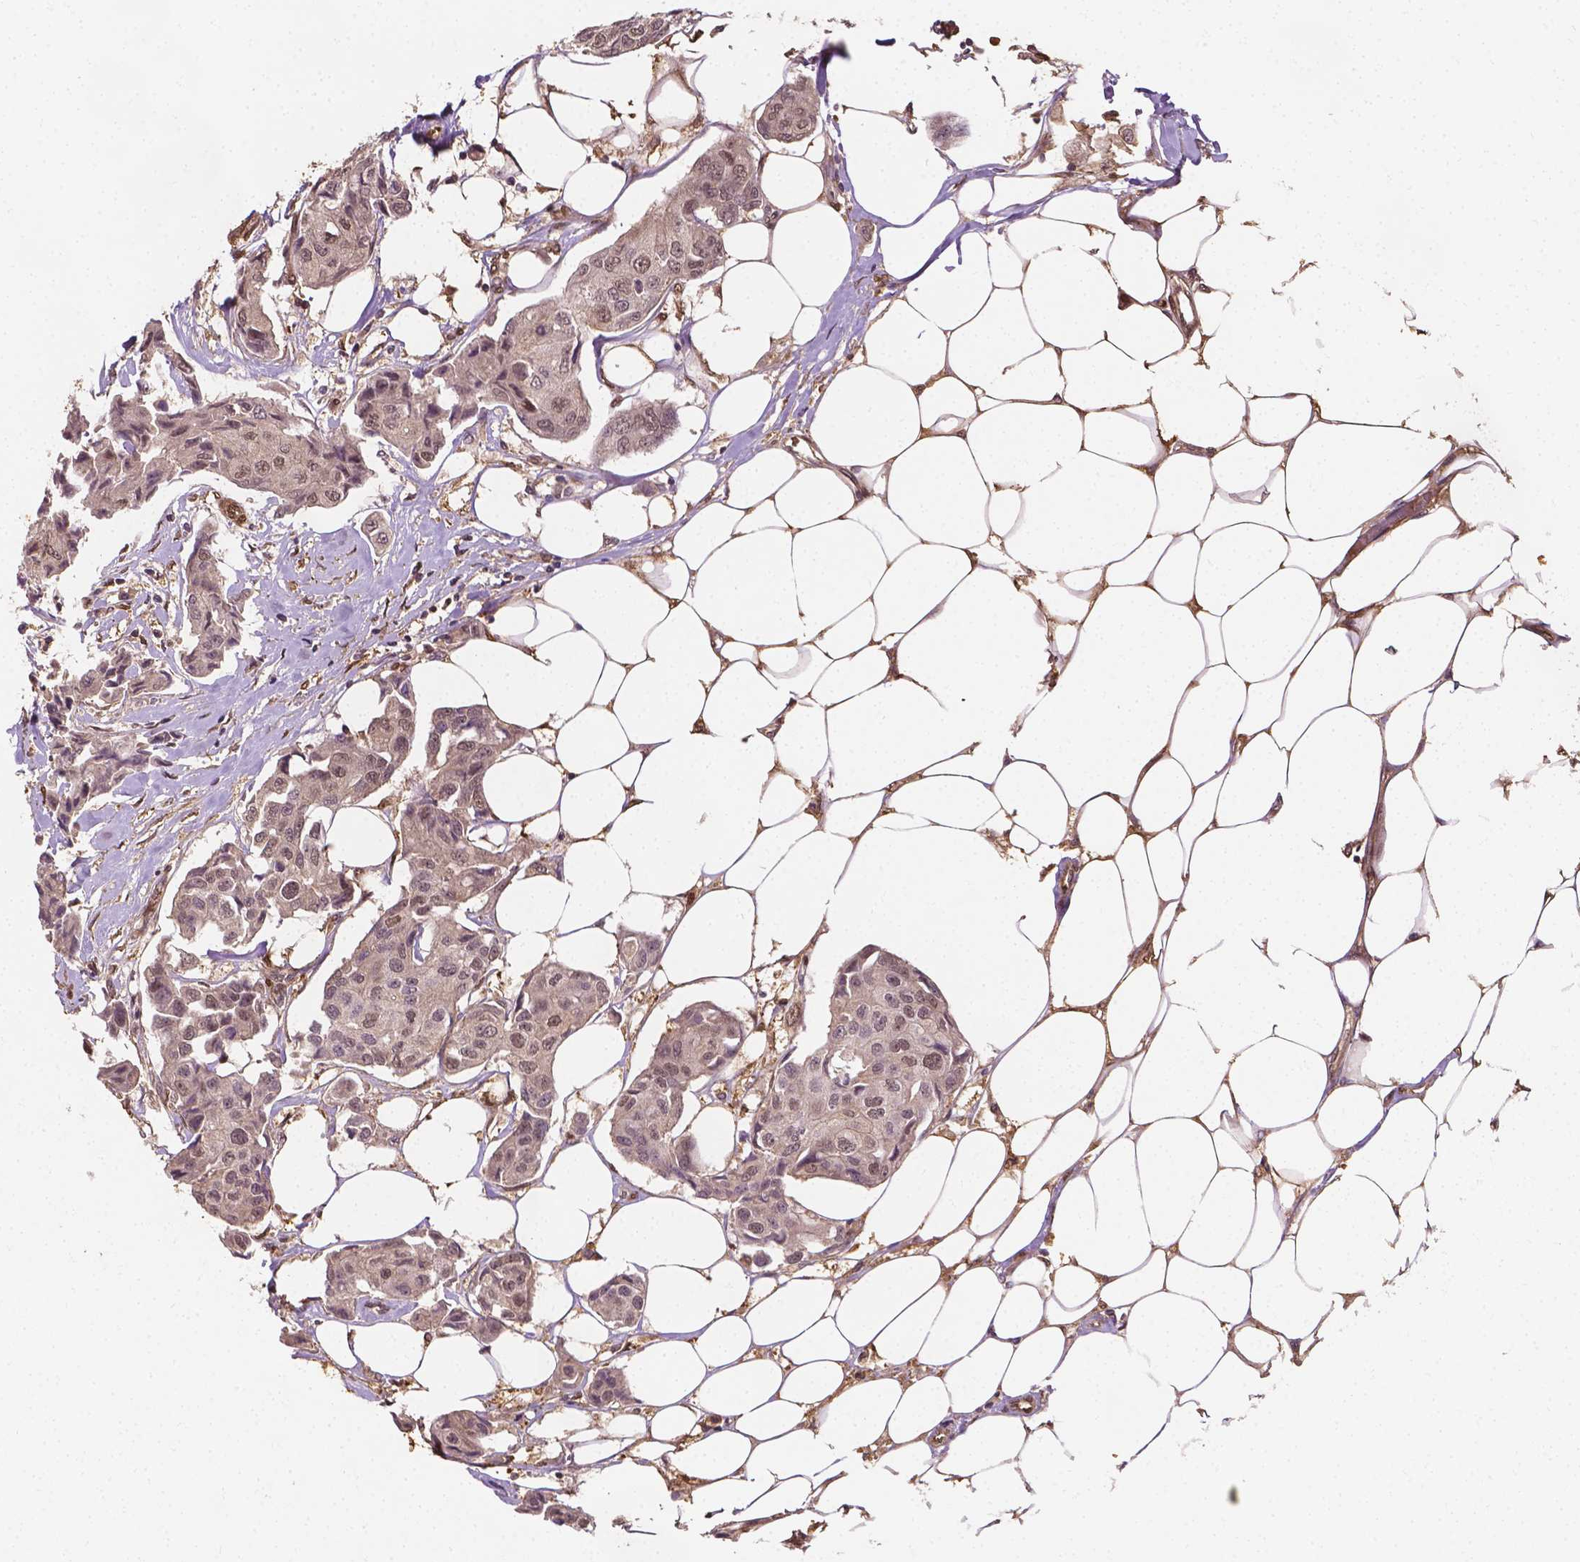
{"staining": {"intensity": "negative", "quantity": "none", "location": "none"}, "tissue": "breast cancer", "cell_type": "Tumor cells", "image_type": "cancer", "snomed": [{"axis": "morphology", "description": "Duct carcinoma"}, {"axis": "topography", "description": "Breast"}, {"axis": "topography", "description": "Lymph node"}], "caption": "Immunohistochemical staining of intraductal carcinoma (breast) demonstrates no significant expression in tumor cells.", "gene": "YAP1", "patient": {"sex": "female", "age": 80}}